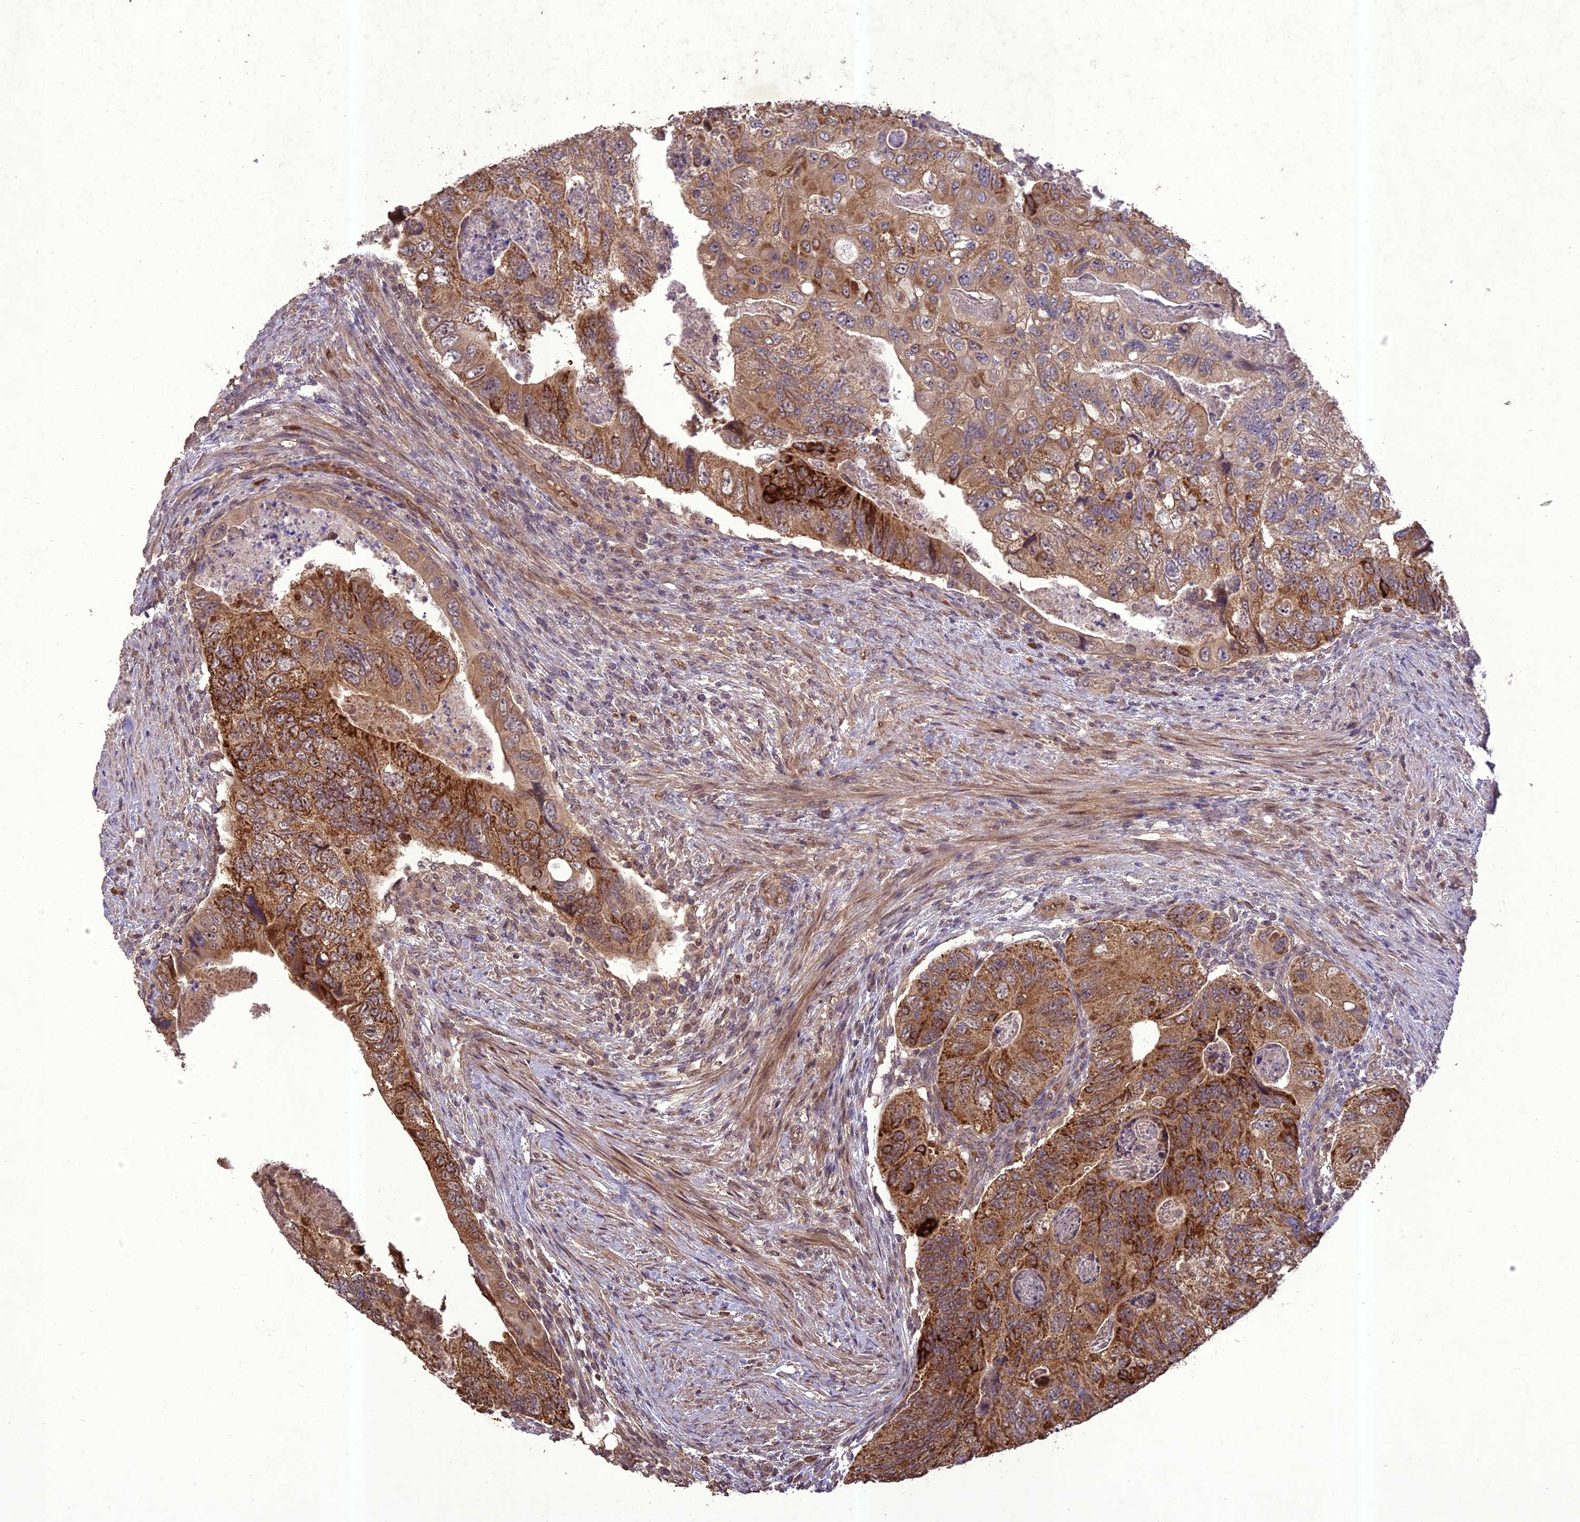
{"staining": {"intensity": "strong", "quantity": "25%-75%", "location": "cytoplasmic/membranous"}, "tissue": "colorectal cancer", "cell_type": "Tumor cells", "image_type": "cancer", "snomed": [{"axis": "morphology", "description": "Adenocarcinoma, NOS"}, {"axis": "topography", "description": "Rectum"}], "caption": "Adenocarcinoma (colorectal) stained with DAB (3,3'-diaminobenzidine) immunohistochemistry (IHC) shows high levels of strong cytoplasmic/membranous expression in approximately 25%-75% of tumor cells. (Brightfield microscopy of DAB IHC at high magnification).", "gene": "TIGD7", "patient": {"sex": "male", "age": 63}}